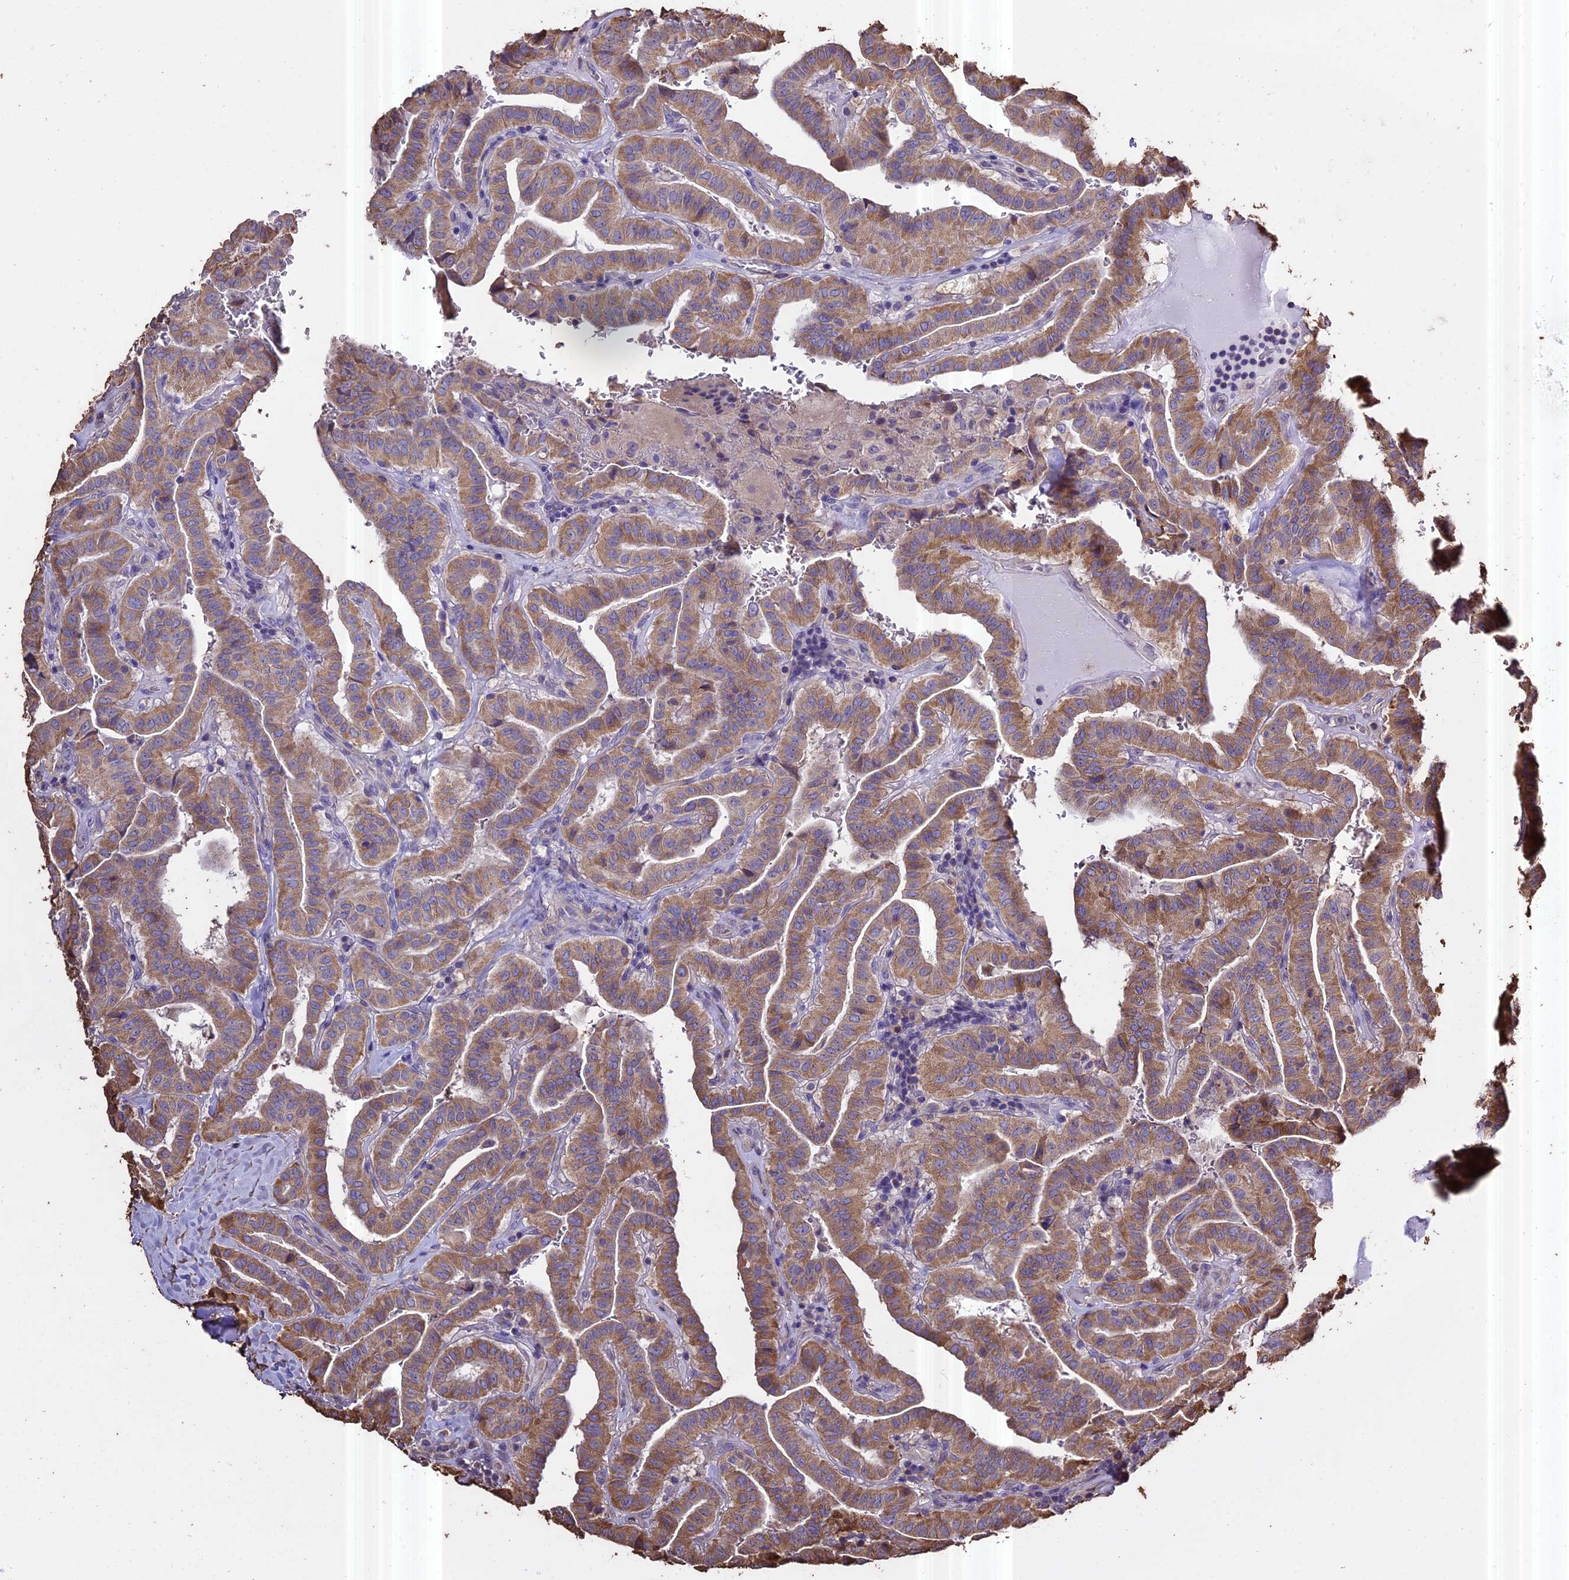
{"staining": {"intensity": "moderate", "quantity": ">75%", "location": "cytoplasmic/membranous"}, "tissue": "thyroid cancer", "cell_type": "Tumor cells", "image_type": "cancer", "snomed": [{"axis": "morphology", "description": "Papillary adenocarcinoma, NOS"}, {"axis": "topography", "description": "Thyroid gland"}], "caption": "Immunohistochemistry (IHC) of thyroid cancer (papillary adenocarcinoma) demonstrates medium levels of moderate cytoplasmic/membranous staining in about >75% of tumor cells.", "gene": "PGPEP1L", "patient": {"sex": "male", "age": 77}}